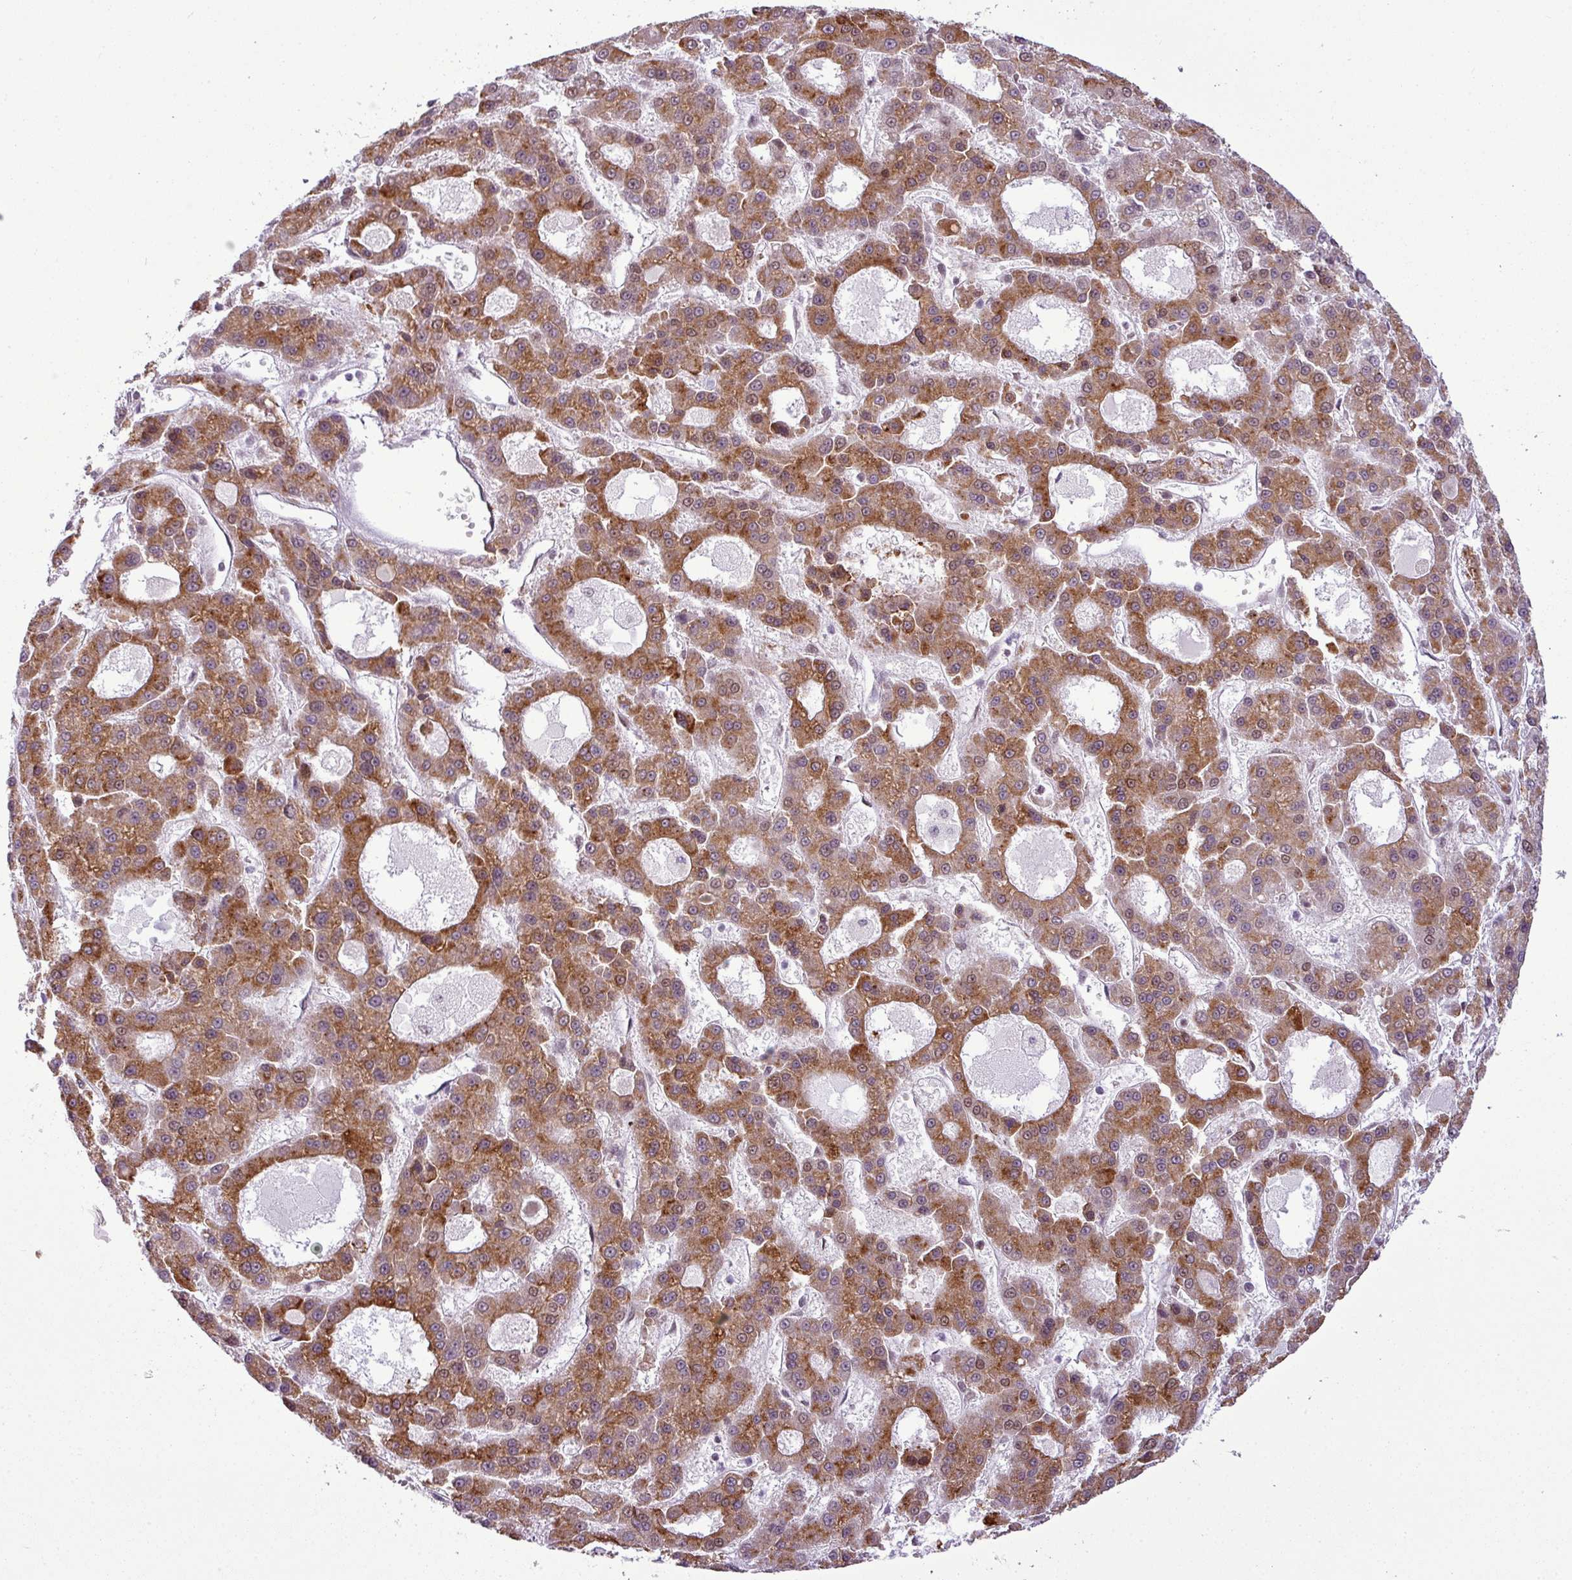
{"staining": {"intensity": "moderate", "quantity": ">75%", "location": "cytoplasmic/membranous,nuclear"}, "tissue": "liver cancer", "cell_type": "Tumor cells", "image_type": "cancer", "snomed": [{"axis": "morphology", "description": "Carcinoma, Hepatocellular, NOS"}, {"axis": "topography", "description": "Liver"}], "caption": "Liver cancer stained with a protein marker shows moderate staining in tumor cells.", "gene": "ARL6IP4", "patient": {"sex": "male", "age": 70}}